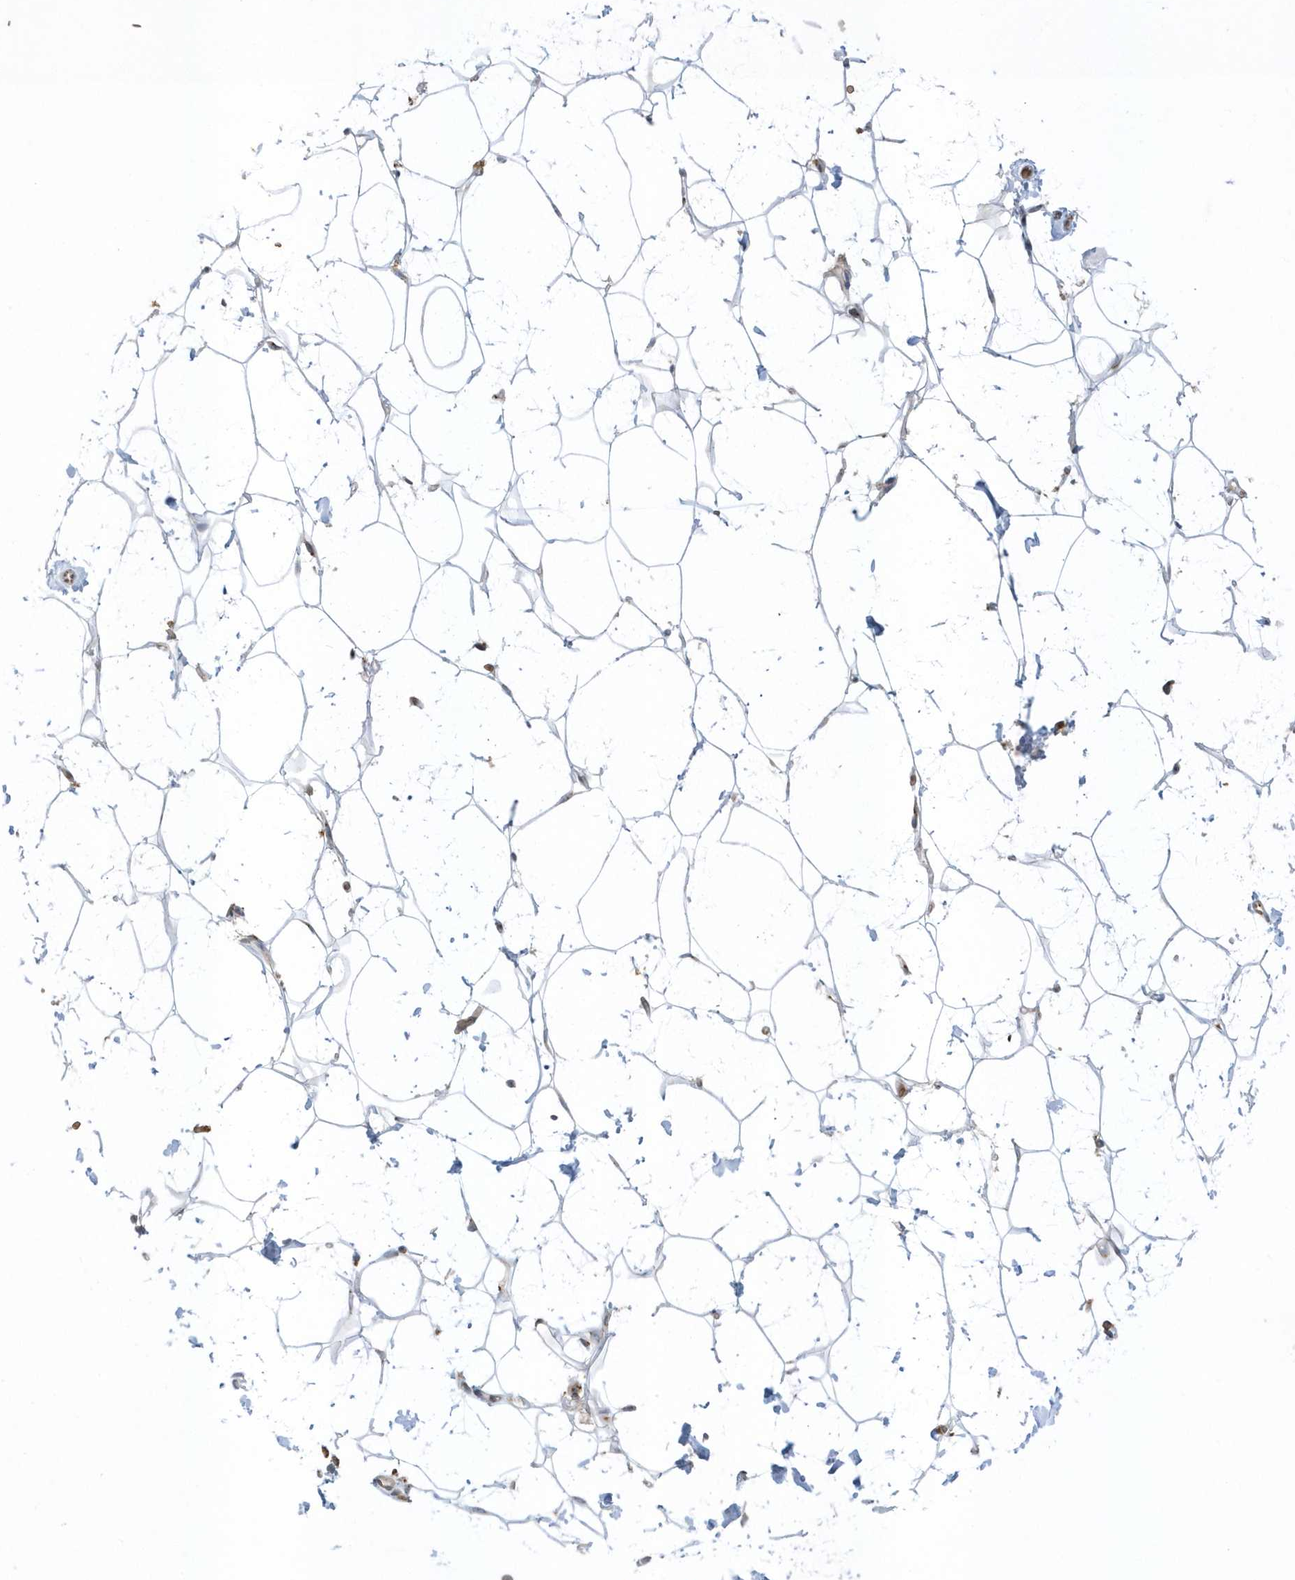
{"staining": {"intensity": "negative", "quantity": "none", "location": "none"}, "tissue": "adipose tissue", "cell_type": "Adipocytes", "image_type": "normal", "snomed": [{"axis": "morphology", "description": "Normal tissue, NOS"}, {"axis": "topography", "description": "Breast"}], "caption": "DAB immunohistochemical staining of benign adipose tissue demonstrates no significant staining in adipocytes.", "gene": "RPP40", "patient": {"sex": "female", "age": 26}}